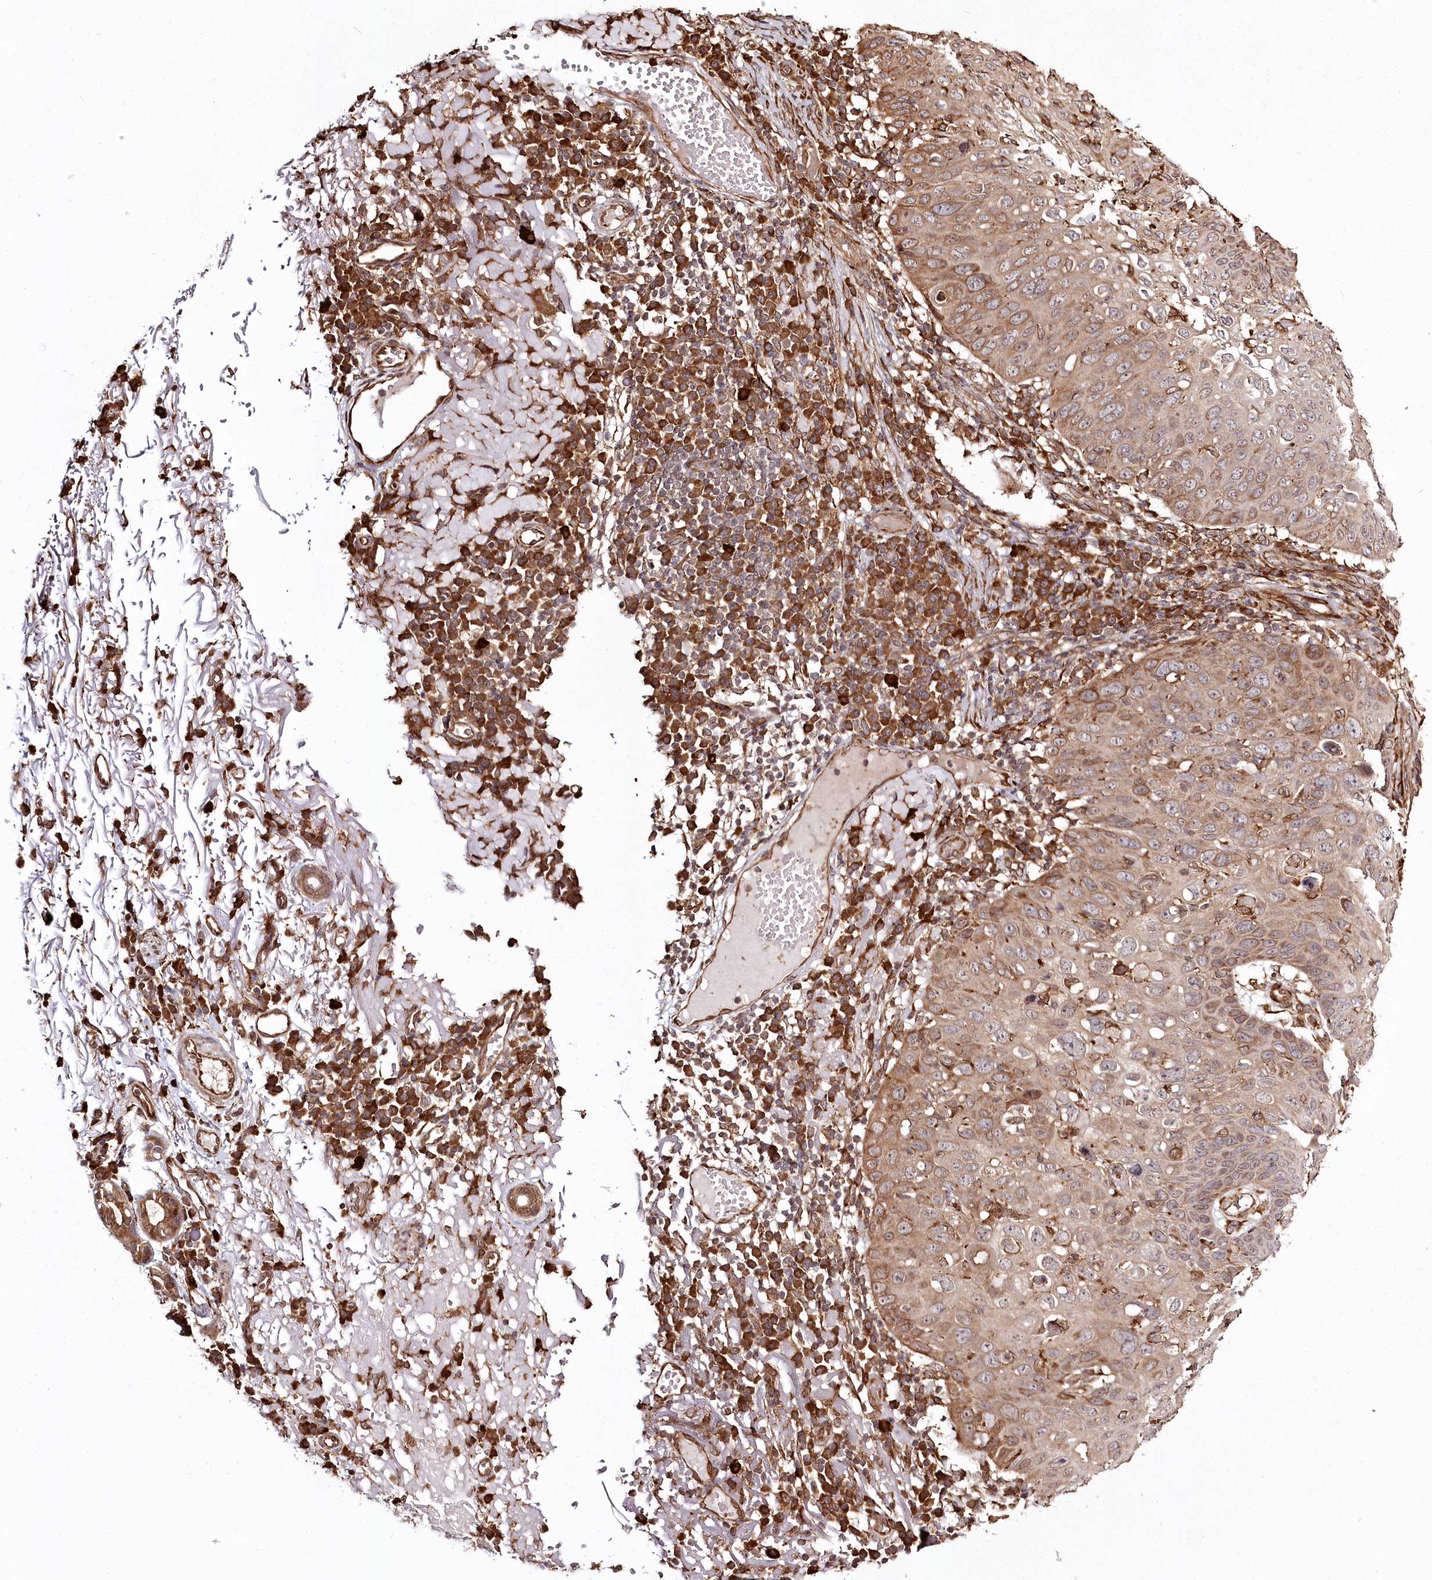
{"staining": {"intensity": "weak", "quantity": ">75%", "location": "cytoplasmic/membranous"}, "tissue": "skin cancer", "cell_type": "Tumor cells", "image_type": "cancer", "snomed": [{"axis": "morphology", "description": "Squamous cell carcinoma, NOS"}, {"axis": "topography", "description": "Skin"}], "caption": "Squamous cell carcinoma (skin) stained for a protein (brown) displays weak cytoplasmic/membranous positive expression in about >75% of tumor cells.", "gene": "FAM13A", "patient": {"sex": "female", "age": 90}}